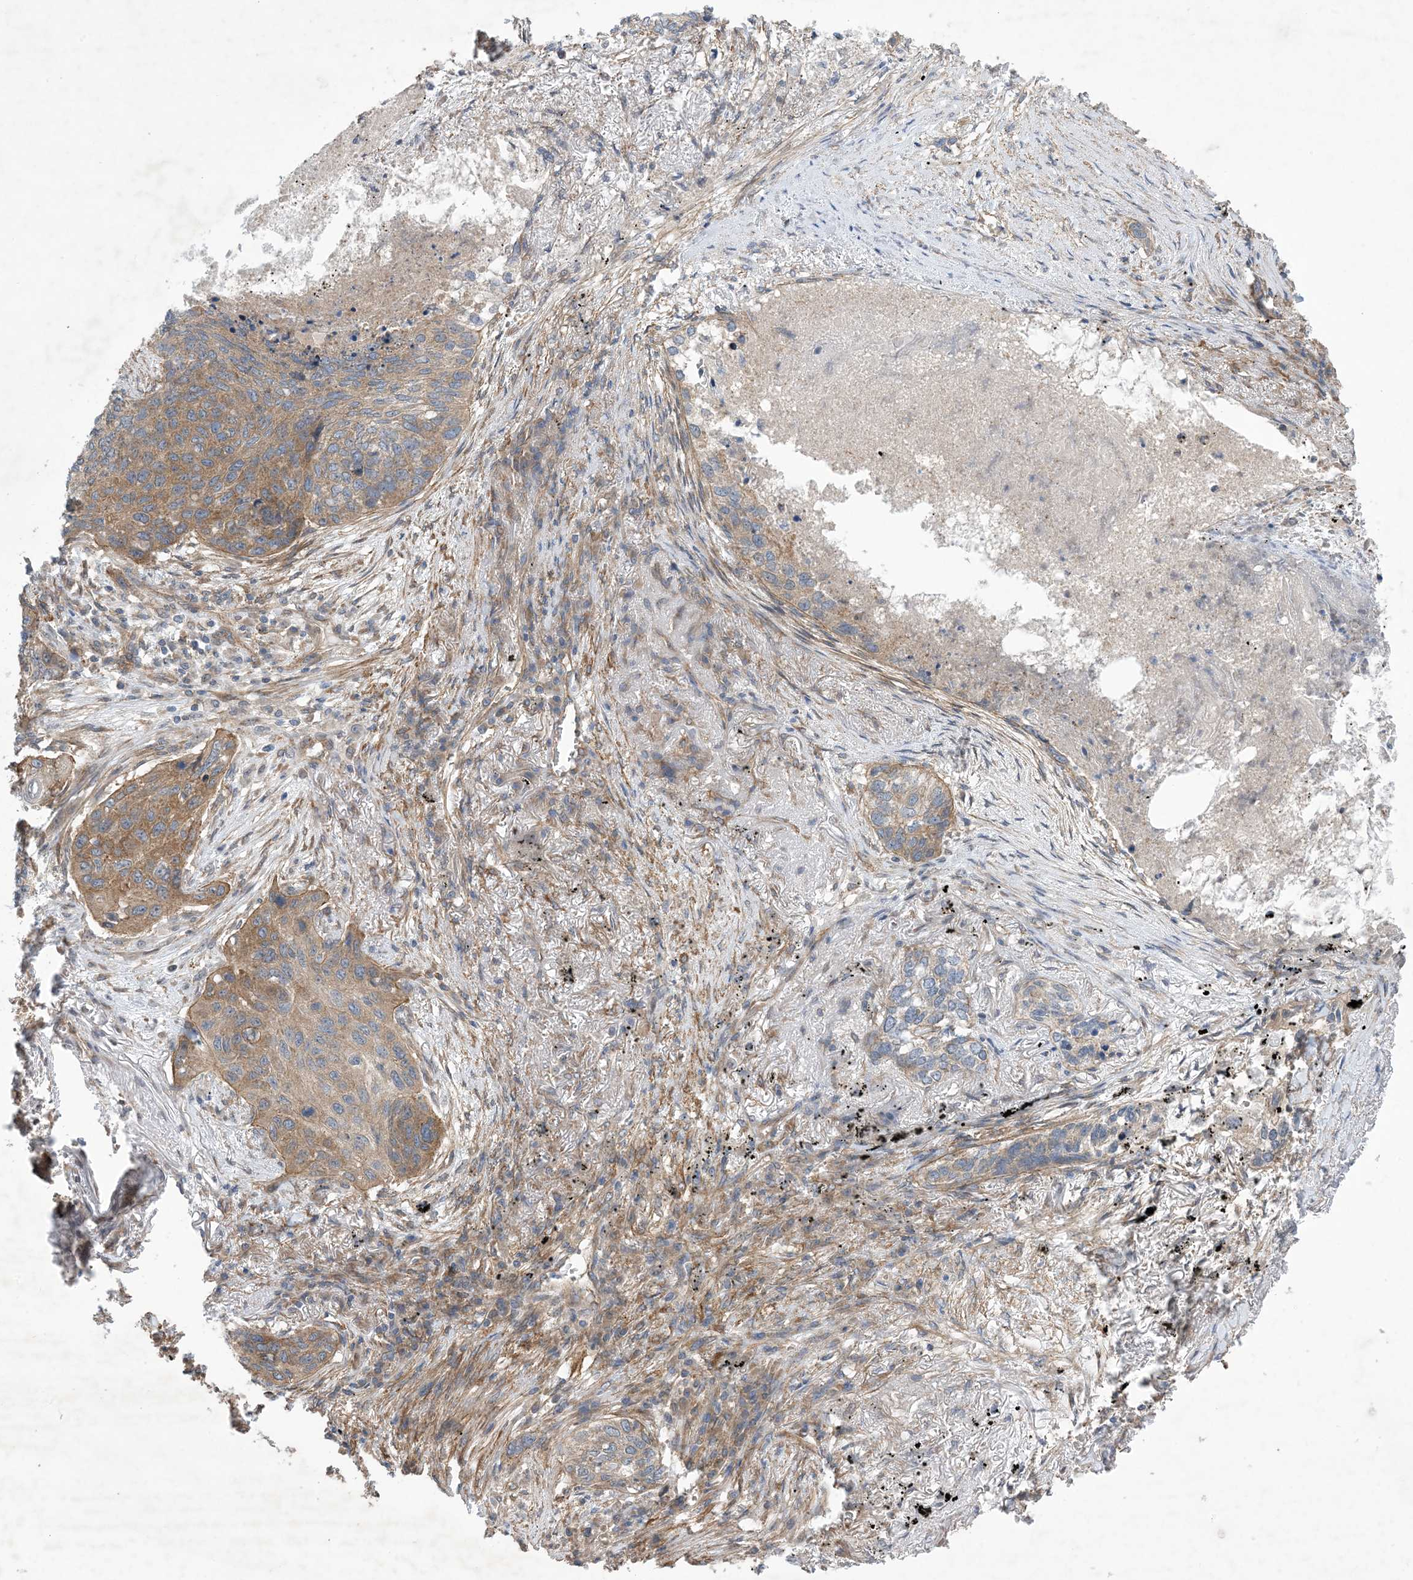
{"staining": {"intensity": "moderate", "quantity": ">75%", "location": "cytoplasmic/membranous"}, "tissue": "lung cancer", "cell_type": "Tumor cells", "image_type": "cancer", "snomed": [{"axis": "morphology", "description": "Squamous cell carcinoma, NOS"}, {"axis": "topography", "description": "Lung"}], "caption": "This is a photomicrograph of immunohistochemistry (IHC) staining of lung squamous cell carcinoma, which shows moderate staining in the cytoplasmic/membranous of tumor cells.", "gene": "EHBP1", "patient": {"sex": "female", "age": 63}}